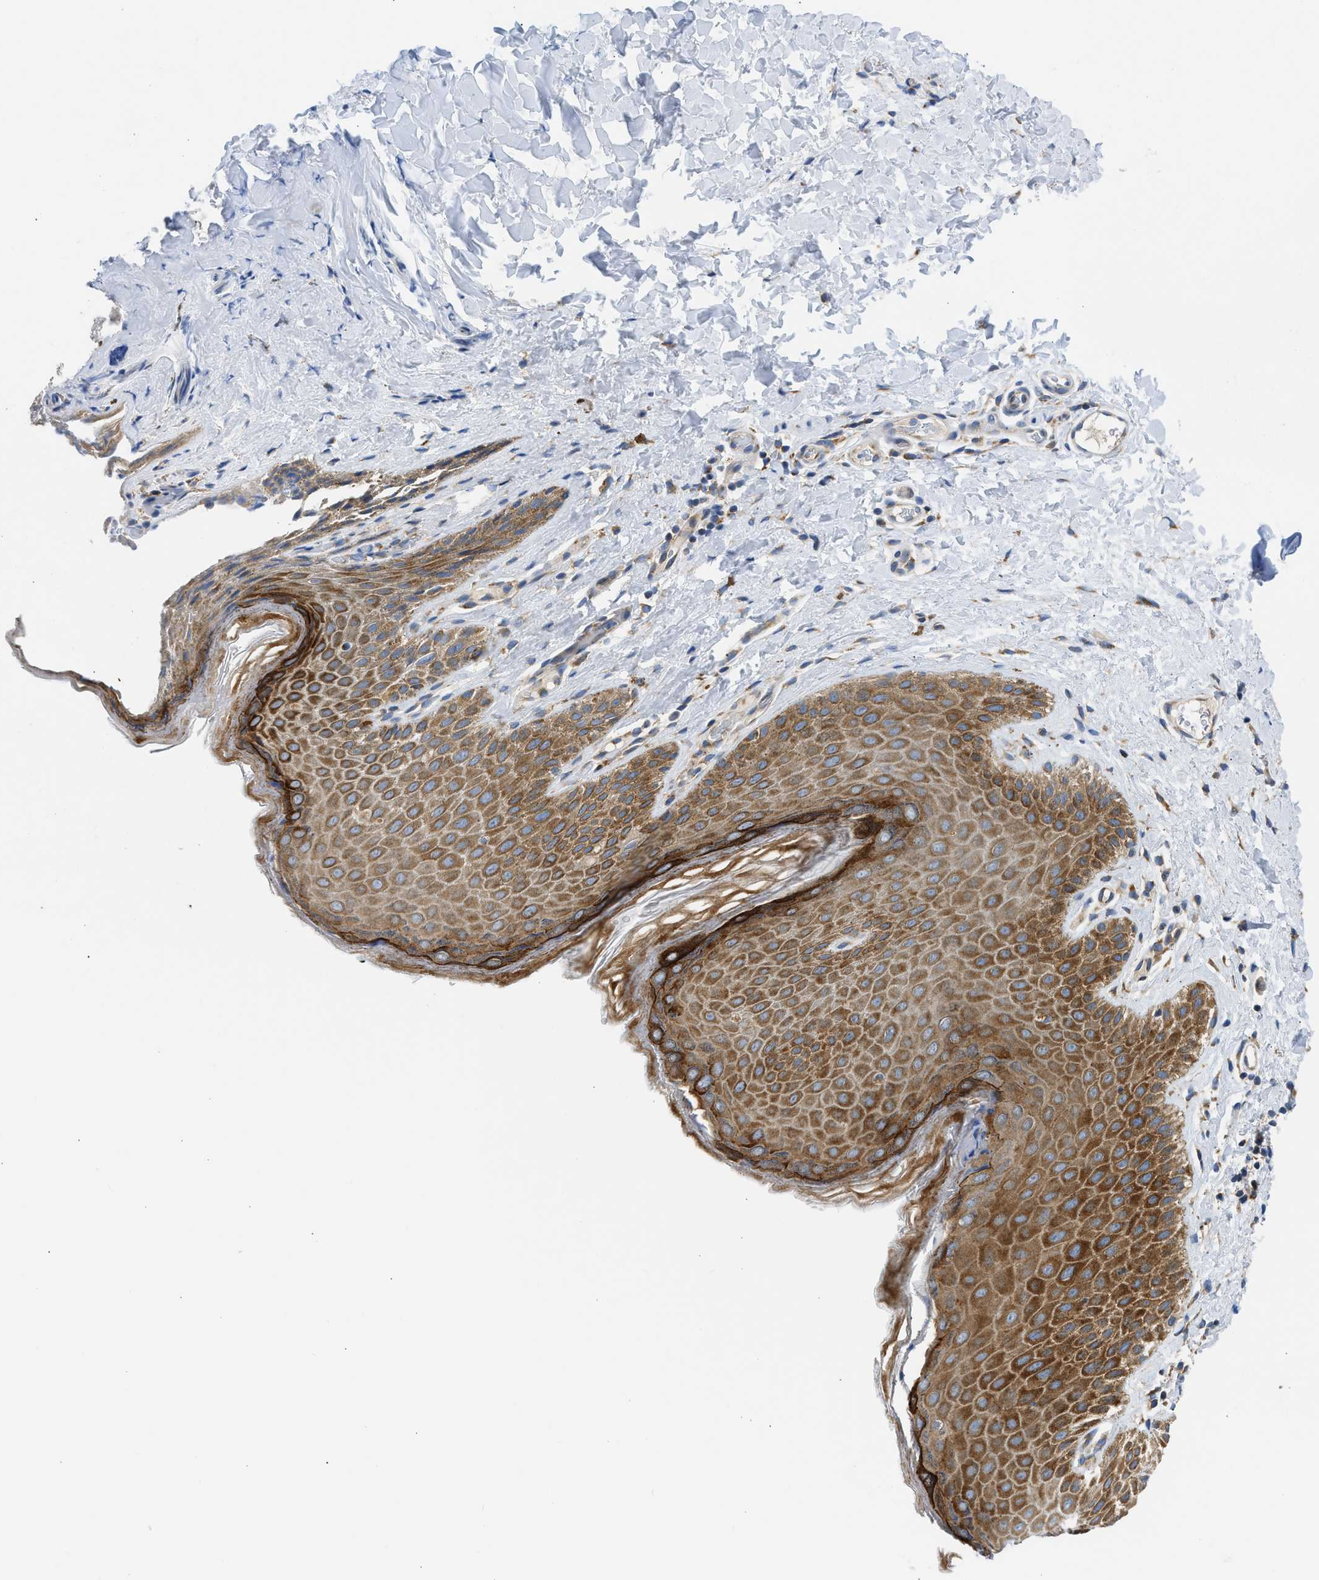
{"staining": {"intensity": "moderate", "quantity": ">75%", "location": "cytoplasmic/membranous"}, "tissue": "skin", "cell_type": "Epidermal cells", "image_type": "normal", "snomed": [{"axis": "morphology", "description": "Normal tissue, NOS"}, {"axis": "topography", "description": "Anal"}], "caption": "Protein analysis of normal skin demonstrates moderate cytoplasmic/membranous expression in approximately >75% of epidermal cells. (DAB (3,3'-diaminobenzidine) IHC, brown staining for protein, blue staining for nuclei).", "gene": "CAMKK2", "patient": {"sex": "male", "age": 44}}